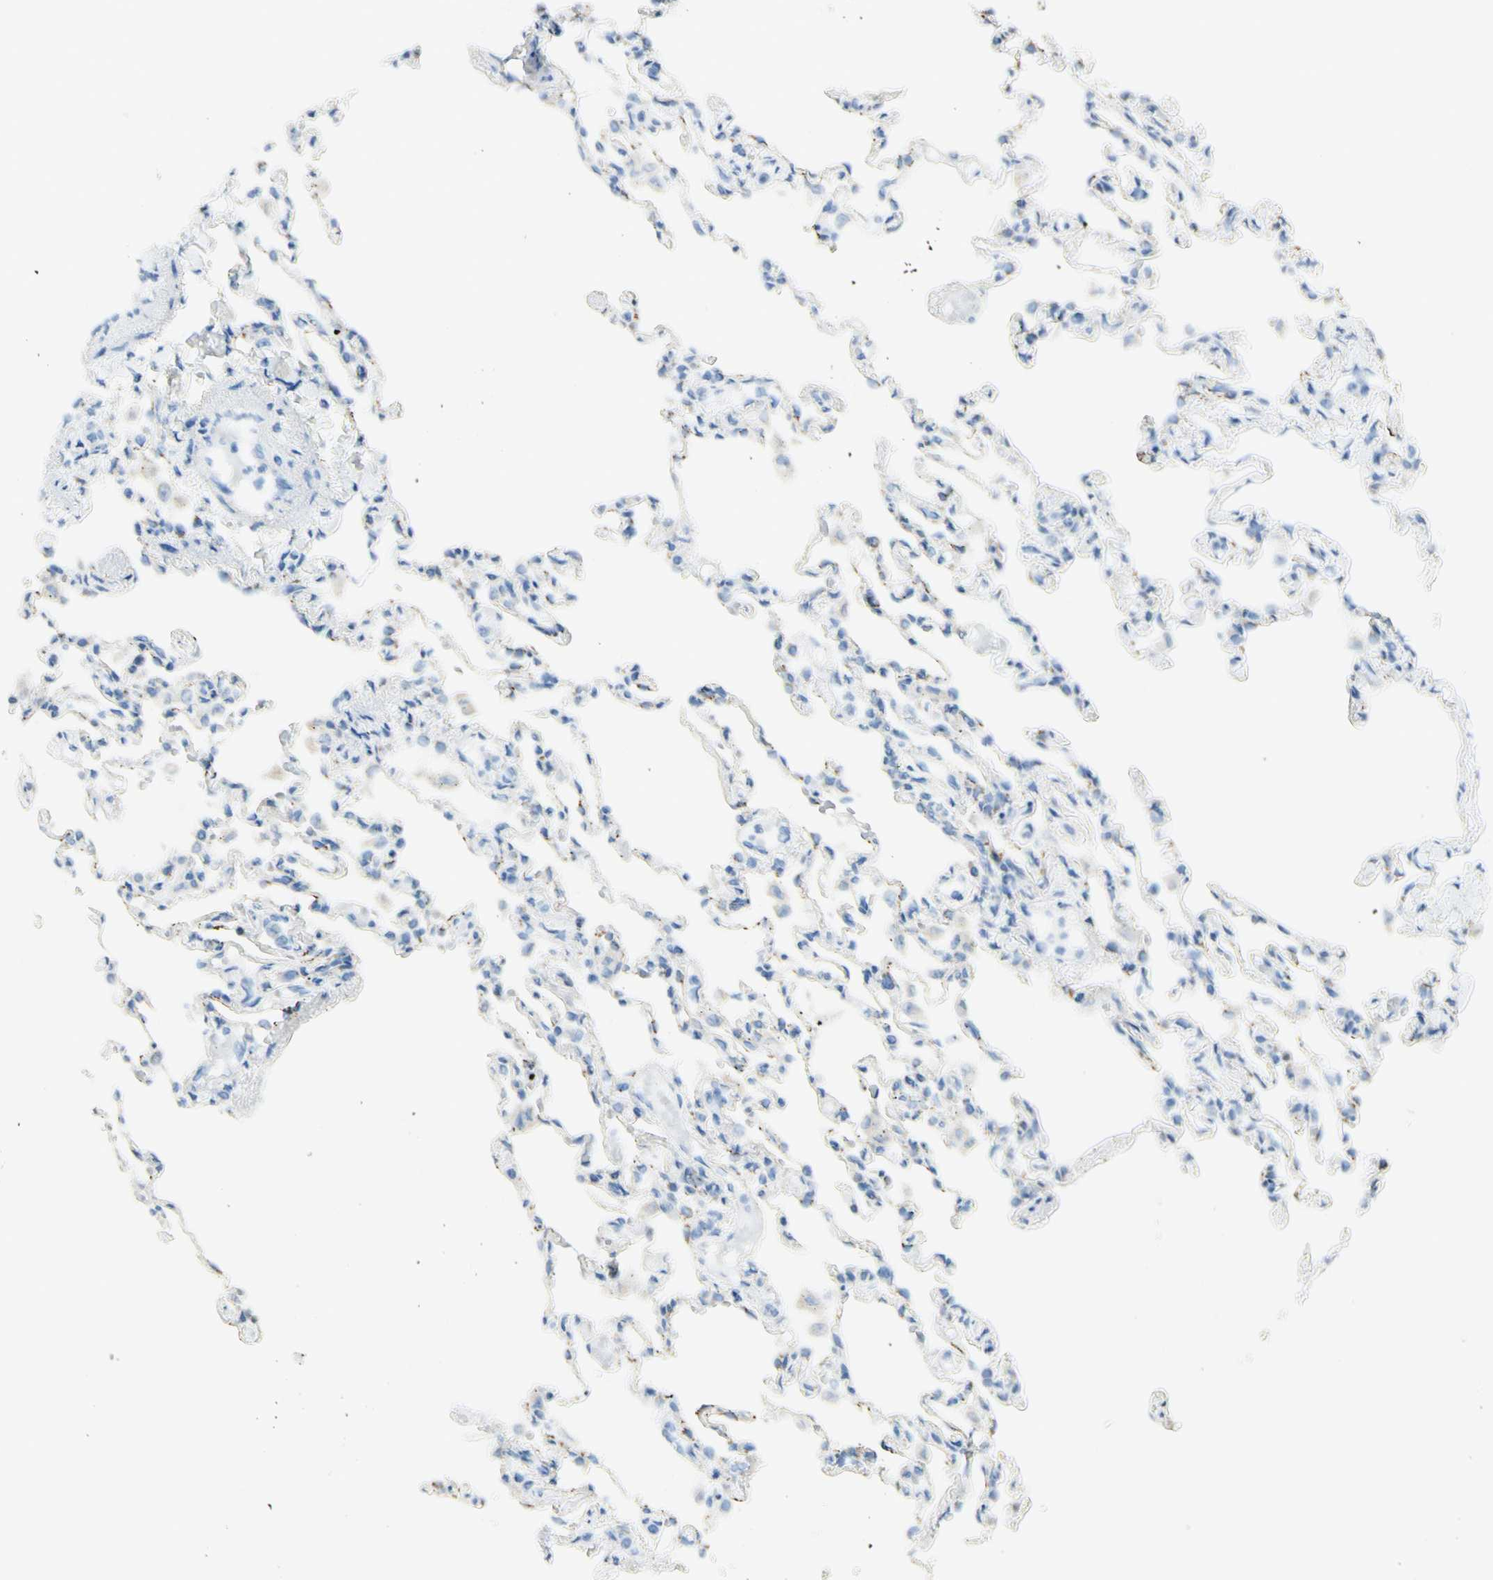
{"staining": {"intensity": "moderate", "quantity": "25%-75%", "location": "cytoplasmic/membranous"}, "tissue": "lung", "cell_type": "Alveolar cells", "image_type": "normal", "snomed": [{"axis": "morphology", "description": "Normal tissue, NOS"}, {"axis": "topography", "description": "Lung"}], "caption": "Benign lung reveals moderate cytoplasmic/membranous positivity in approximately 25%-75% of alveolar cells (DAB (3,3'-diaminobenzidine) IHC, brown staining for protein, blue staining for nuclei)..", "gene": "GALNT5", "patient": {"sex": "male", "age": 21}}